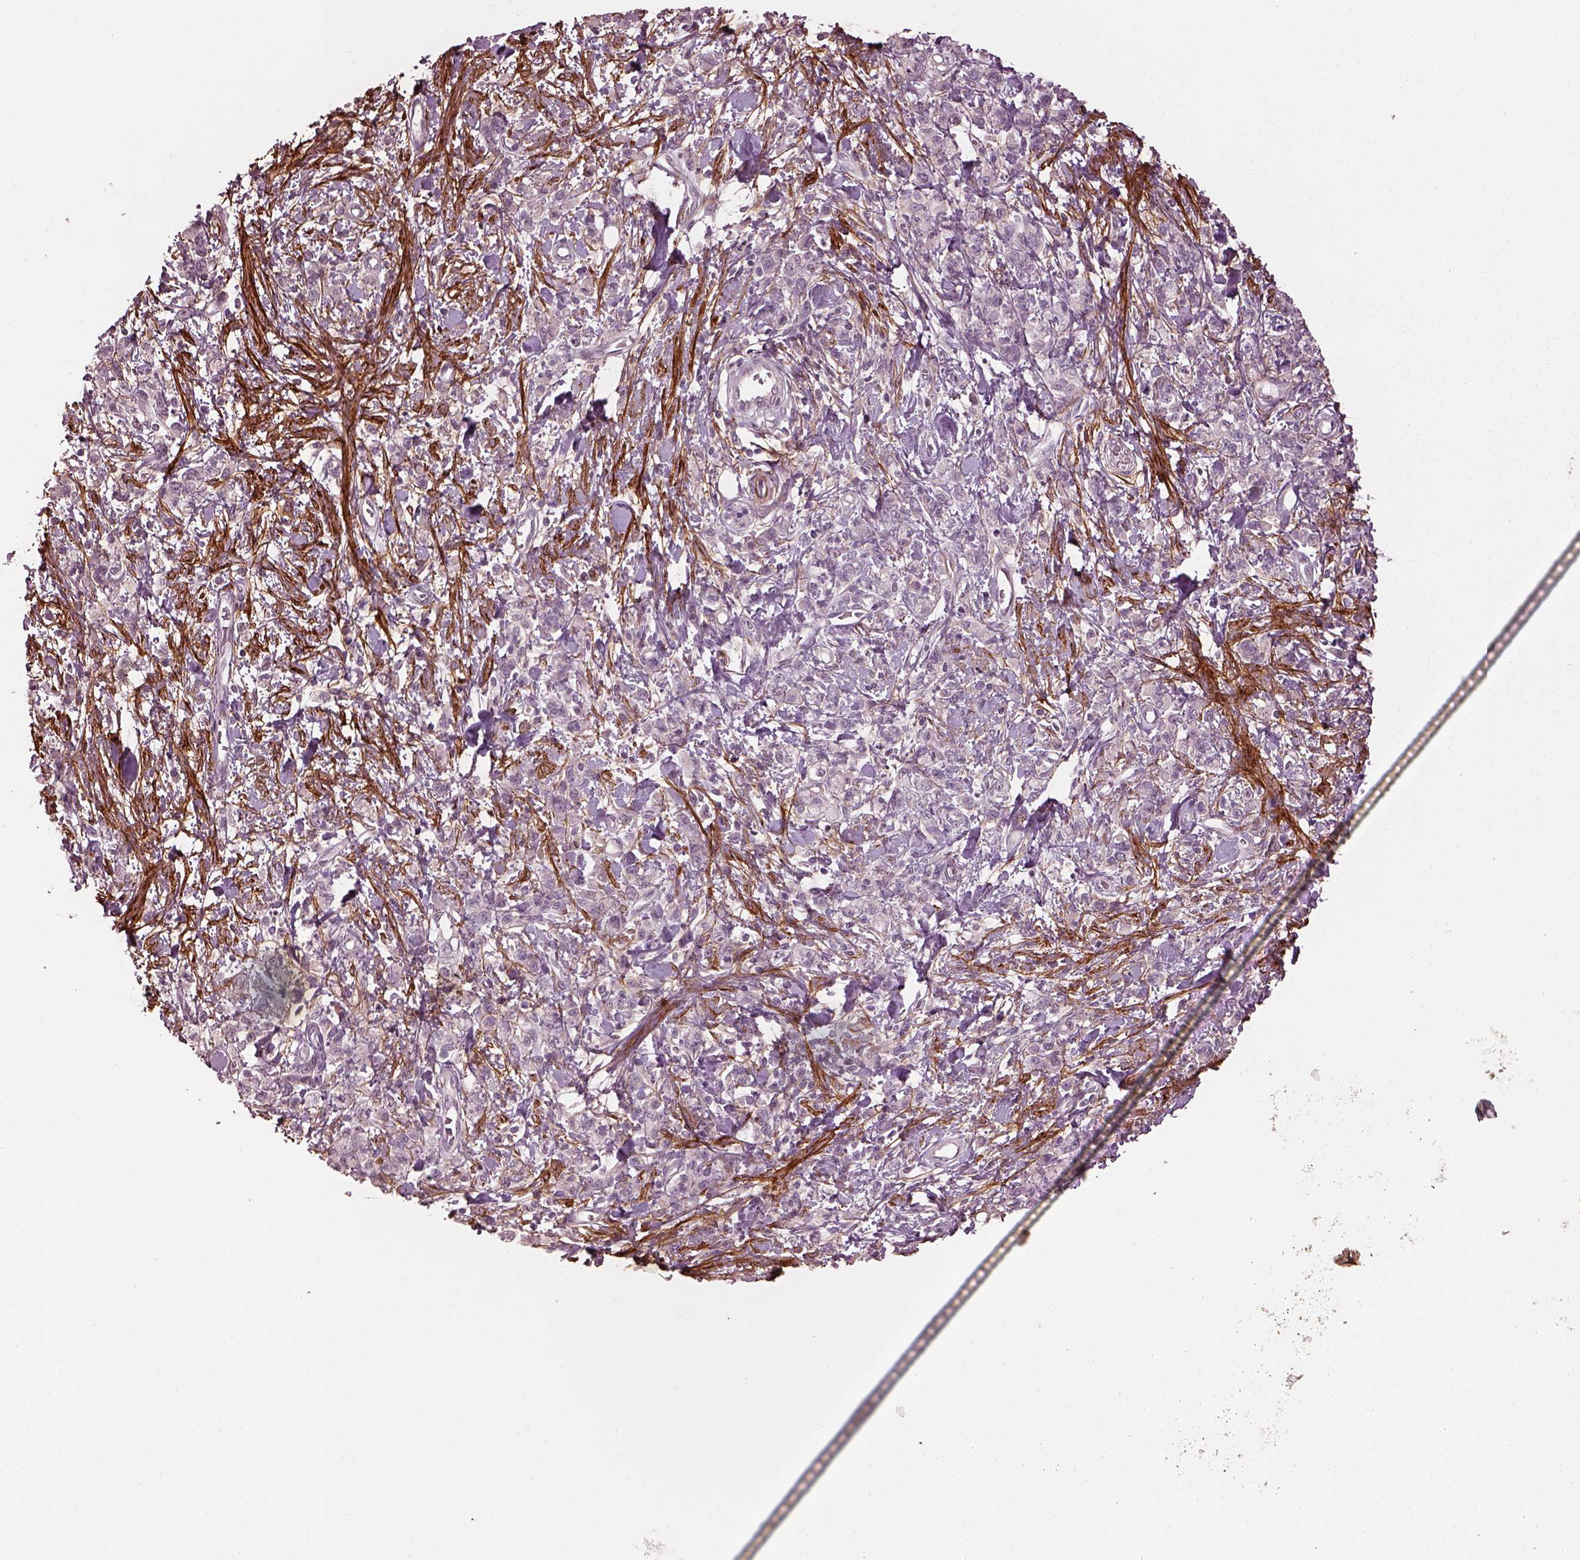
{"staining": {"intensity": "negative", "quantity": "none", "location": "none"}, "tissue": "stomach cancer", "cell_type": "Tumor cells", "image_type": "cancer", "snomed": [{"axis": "morphology", "description": "Adenocarcinoma, NOS"}, {"axis": "topography", "description": "Stomach"}], "caption": "DAB (3,3'-diaminobenzidine) immunohistochemical staining of human stomach adenocarcinoma exhibits no significant positivity in tumor cells.", "gene": "EFEMP1", "patient": {"sex": "male", "age": 77}}